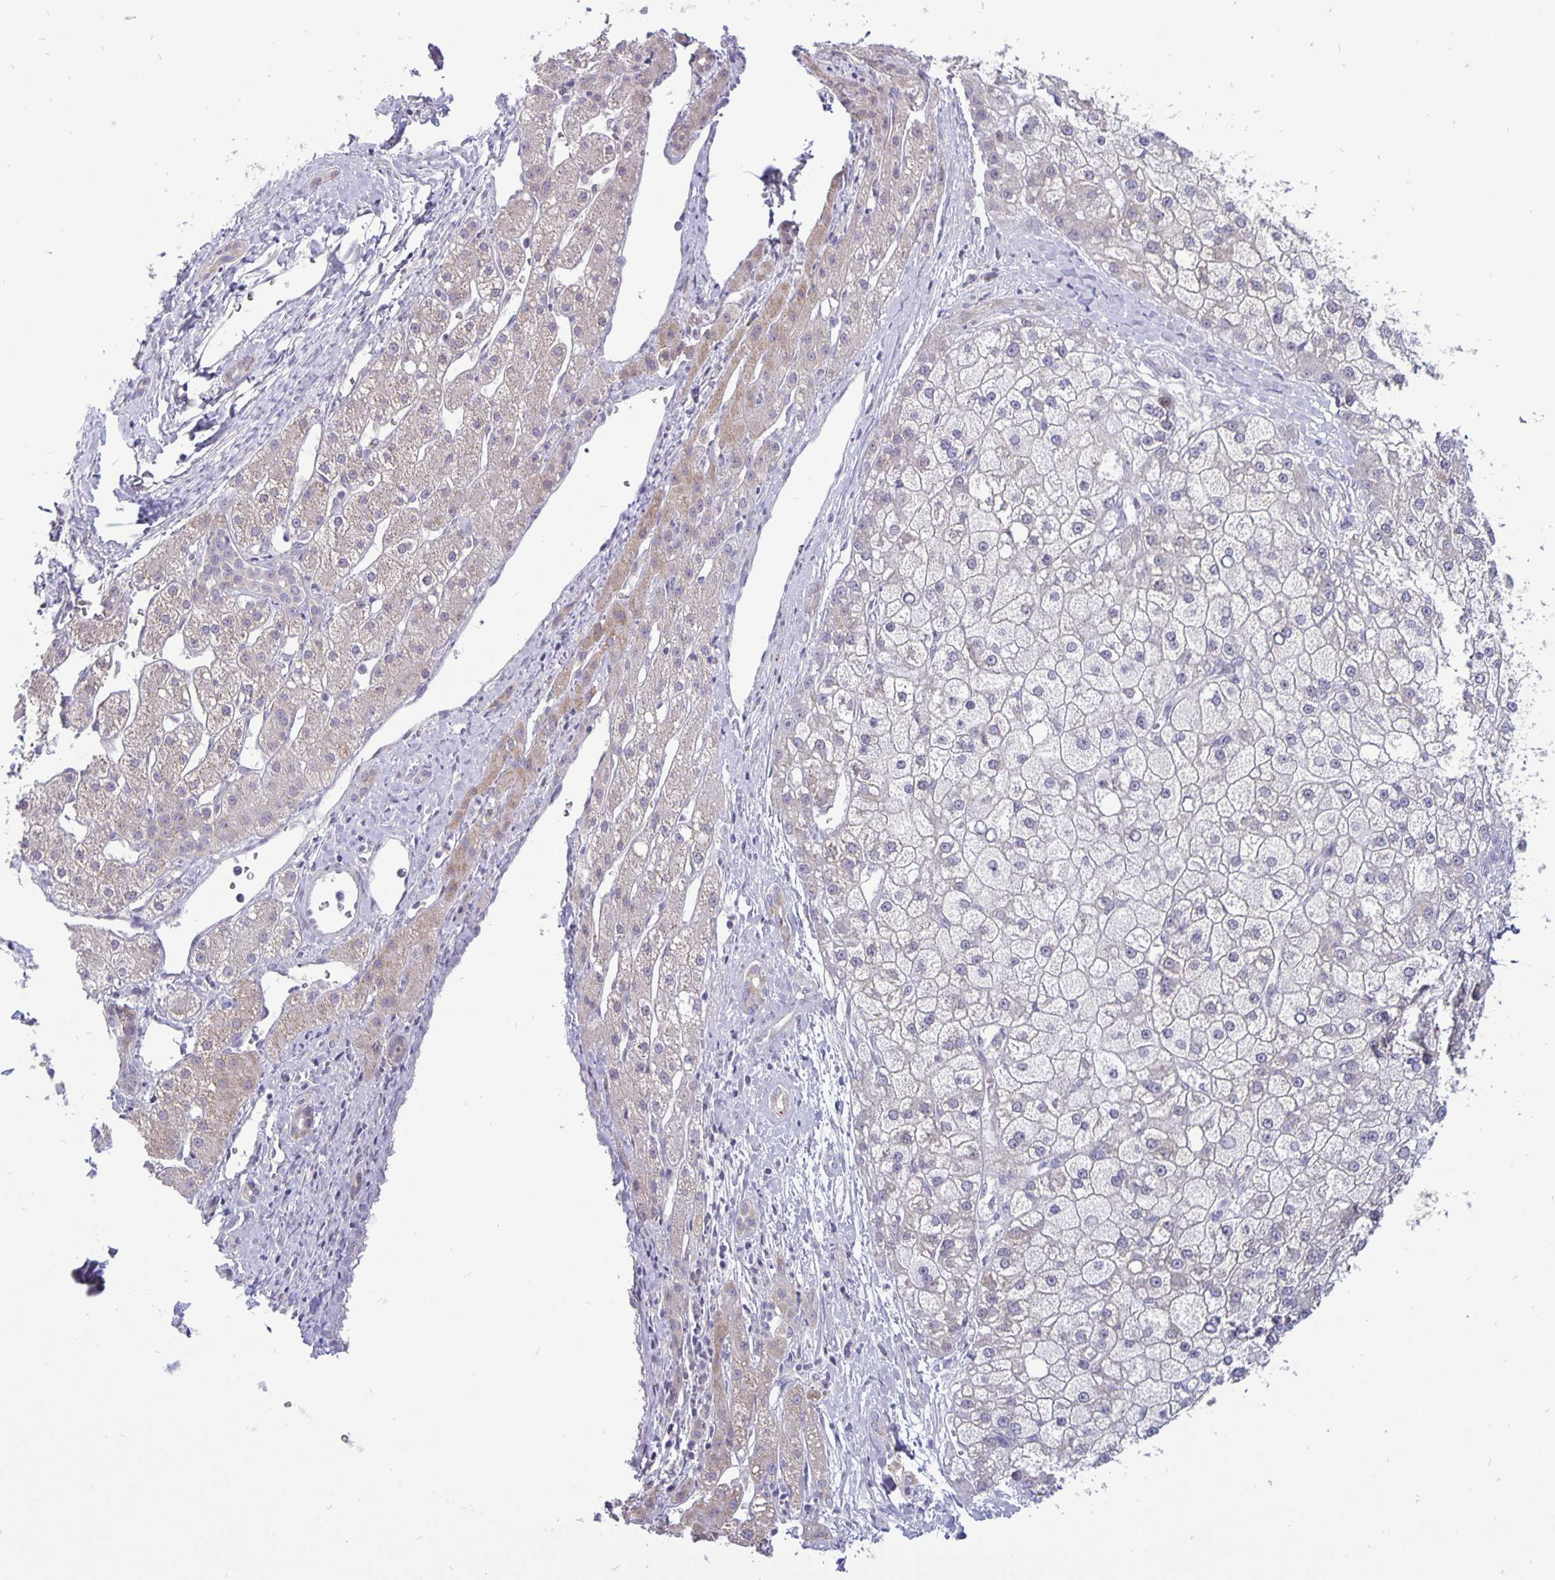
{"staining": {"intensity": "negative", "quantity": "none", "location": "none"}, "tissue": "liver cancer", "cell_type": "Tumor cells", "image_type": "cancer", "snomed": [{"axis": "morphology", "description": "Carcinoma, Hepatocellular, NOS"}, {"axis": "topography", "description": "Liver"}], "caption": "Immunohistochemical staining of liver cancer (hepatocellular carcinoma) demonstrates no significant staining in tumor cells. Nuclei are stained in blue.", "gene": "ERBB2", "patient": {"sex": "male", "age": 67}}